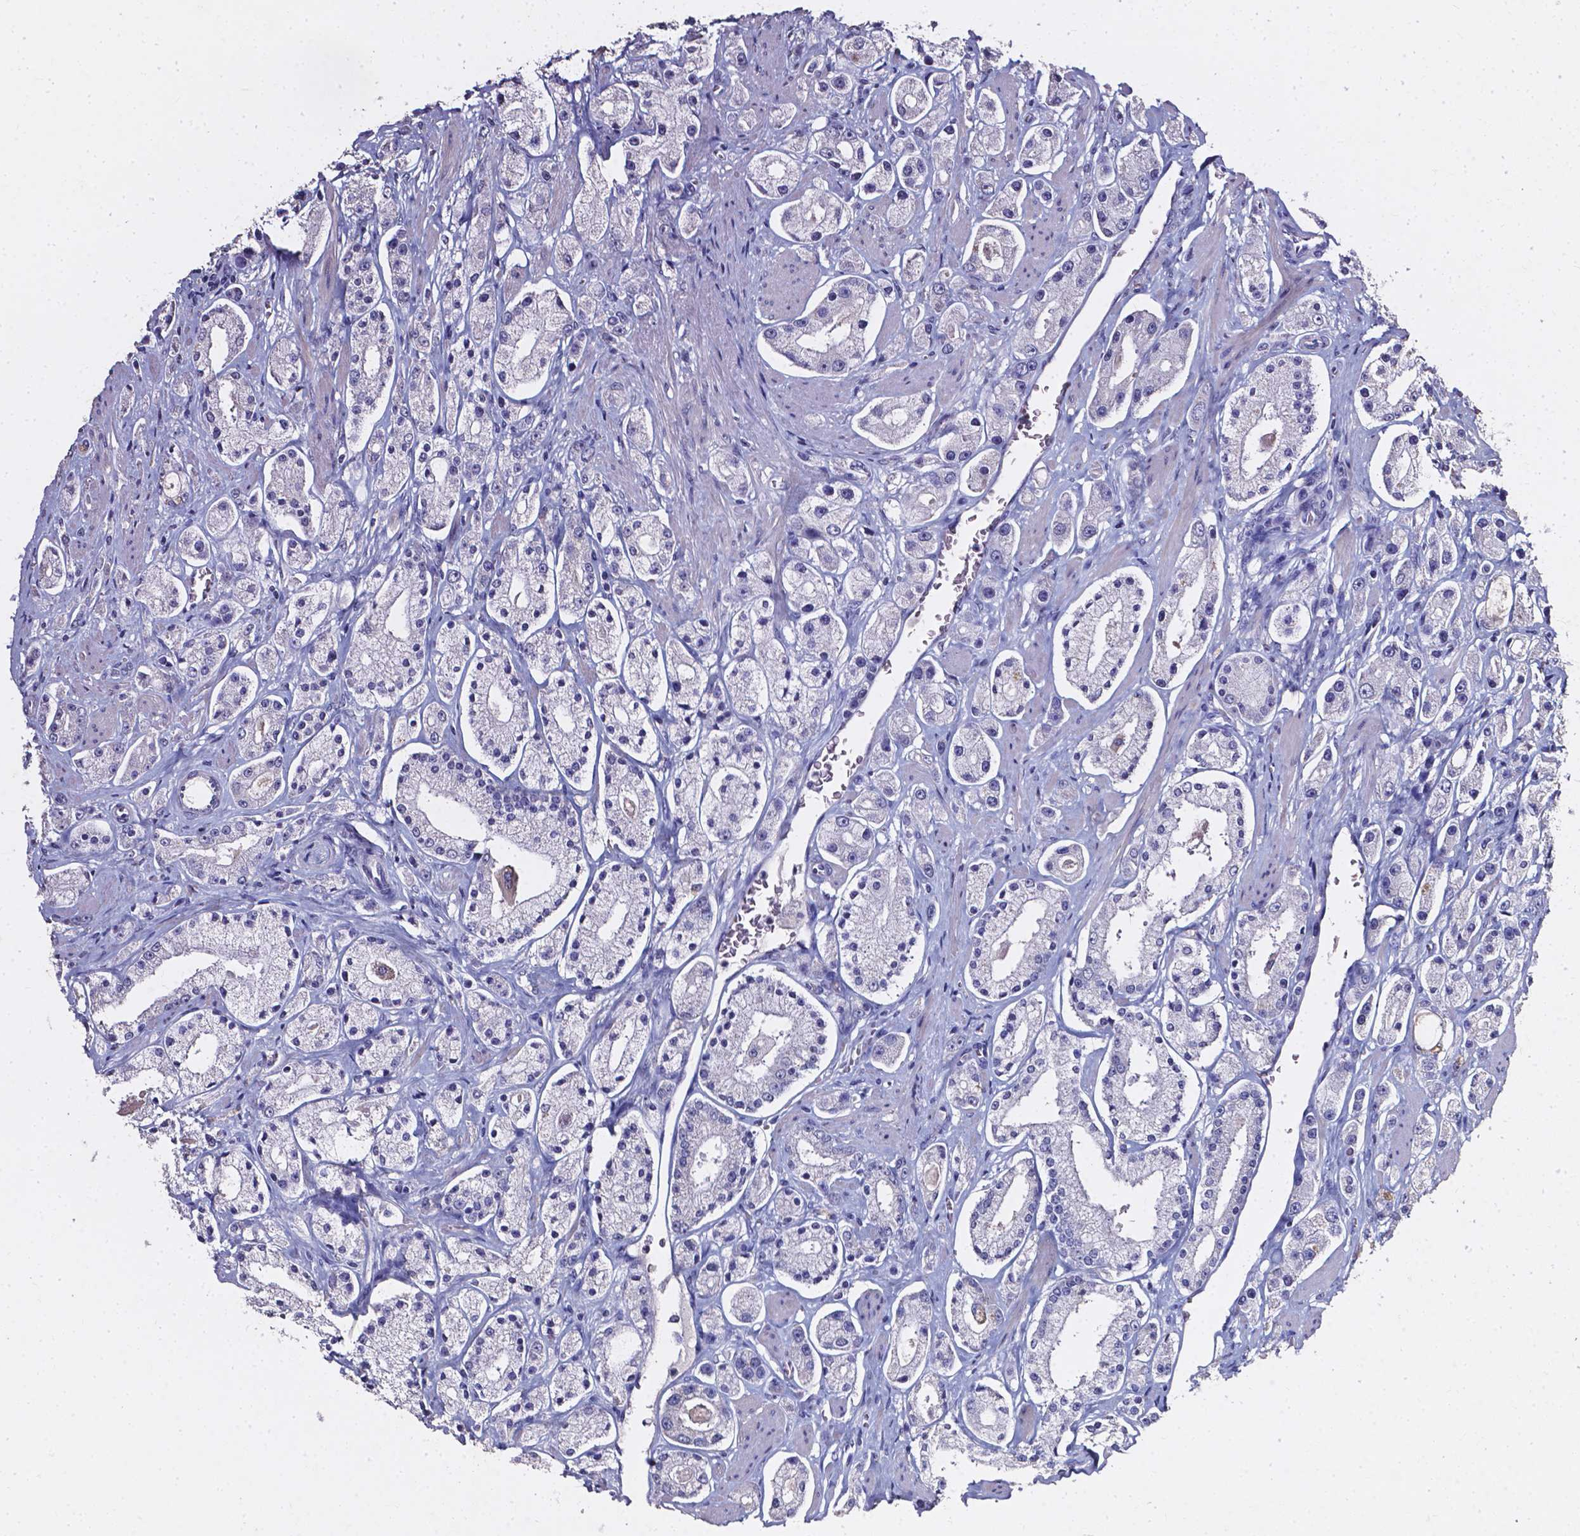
{"staining": {"intensity": "negative", "quantity": "none", "location": "none"}, "tissue": "prostate cancer", "cell_type": "Tumor cells", "image_type": "cancer", "snomed": [{"axis": "morphology", "description": "Adenocarcinoma, High grade"}, {"axis": "topography", "description": "Prostate"}], "caption": "Tumor cells show no significant expression in high-grade adenocarcinoma (prostate).", "gene": "AKR1B10", "patient": {"sex": "male", "age": 67}}